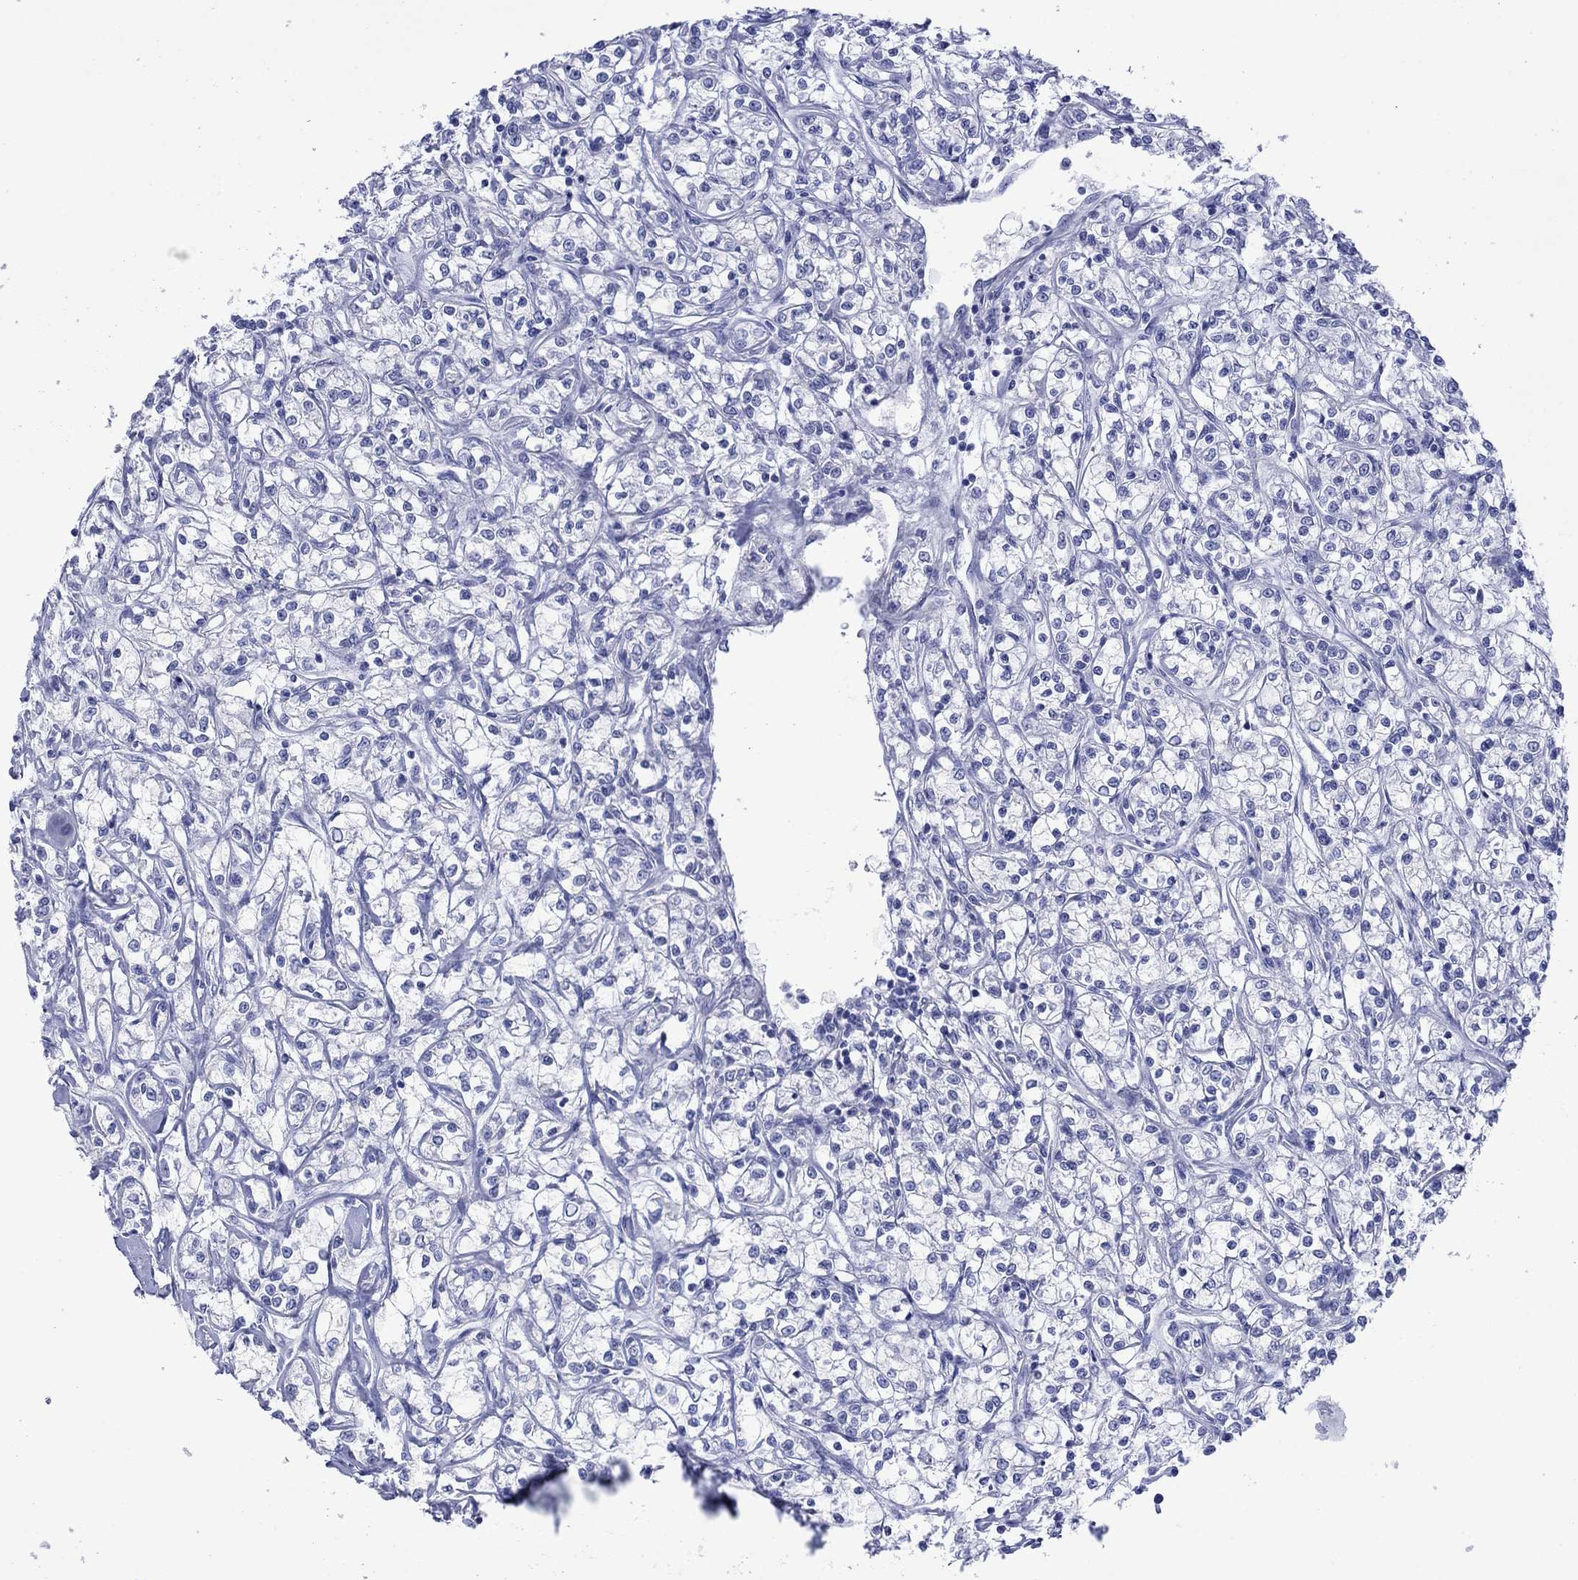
{"staining": {"intensity": "negative", "quantity": "none", "location": "none"}, "tissue": "renal cancer", "cell_type": "Tumor cells", "image_type": "cancer", "snomed": [{"axis": "morphology", "description": "Adenocarcinoma, NOS"}, {"axis": "topography", "description": "Kidney"}], "caption": "Immunohistochemistry (IHC) of adenocarcinoma (renal) exhibits no staining in tumor cells.", "gene": "MLANA", "patient": {"sex": "female", "age": 59}}